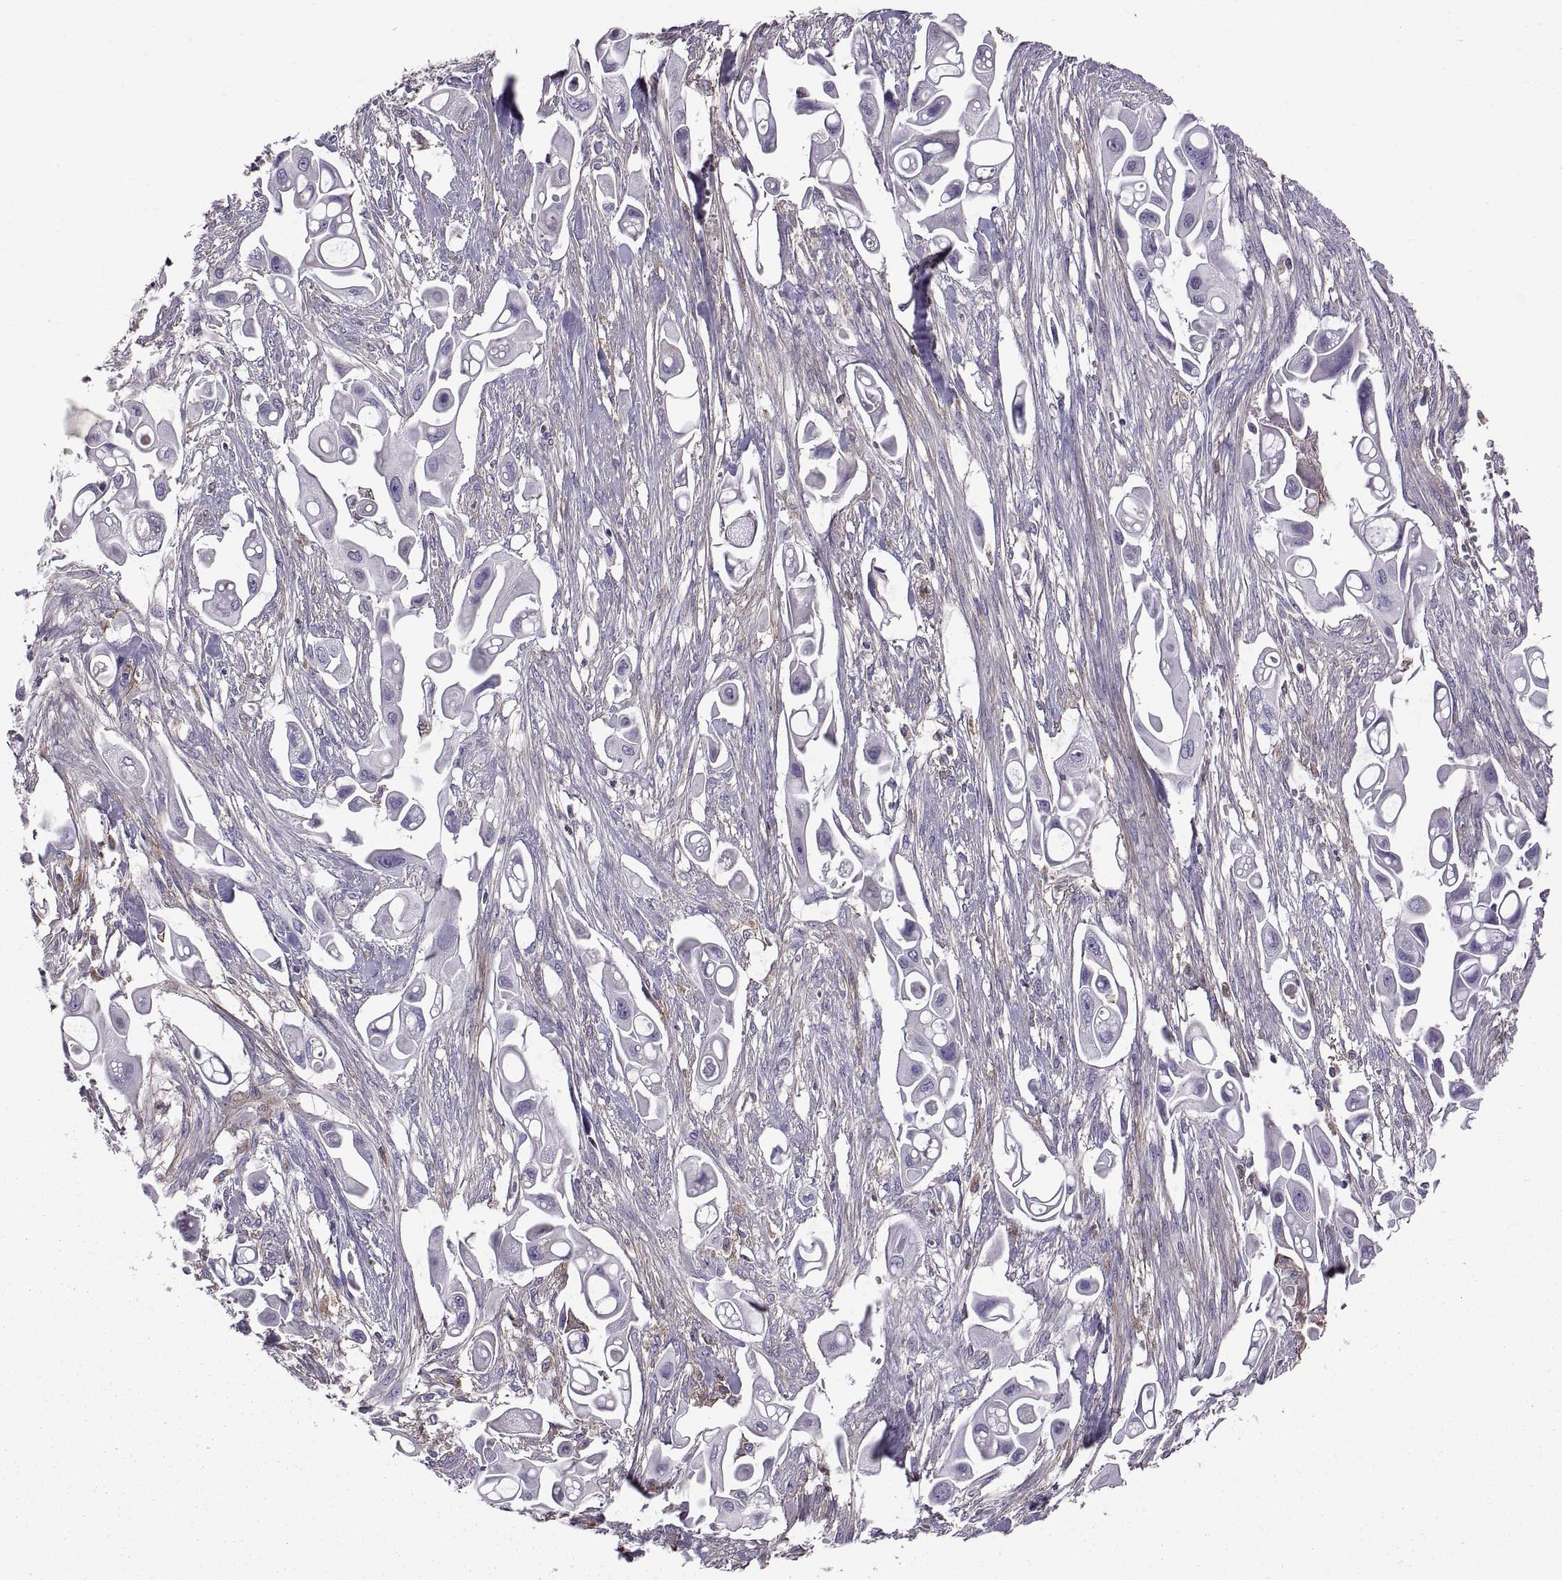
{"staining": {"intensity": "negative", "quantity": "none", "location": "none"}, "tissue": "pancreatic cancer", "cell_type": "Tumor cells", "image_type": "cancer", "snomed": [{"axis": "morphology", "description": "Adenocarcinoma, NOS"}, {"axis": "topography", "description": "Pancreas"}], "caption": "This is an immunohistochemistry image of pancreatic adenocarcinoma. There is no positivity in tumor cells.", "gene": "EMILIN2", "patient": {"sex": "male", "age": 50}}